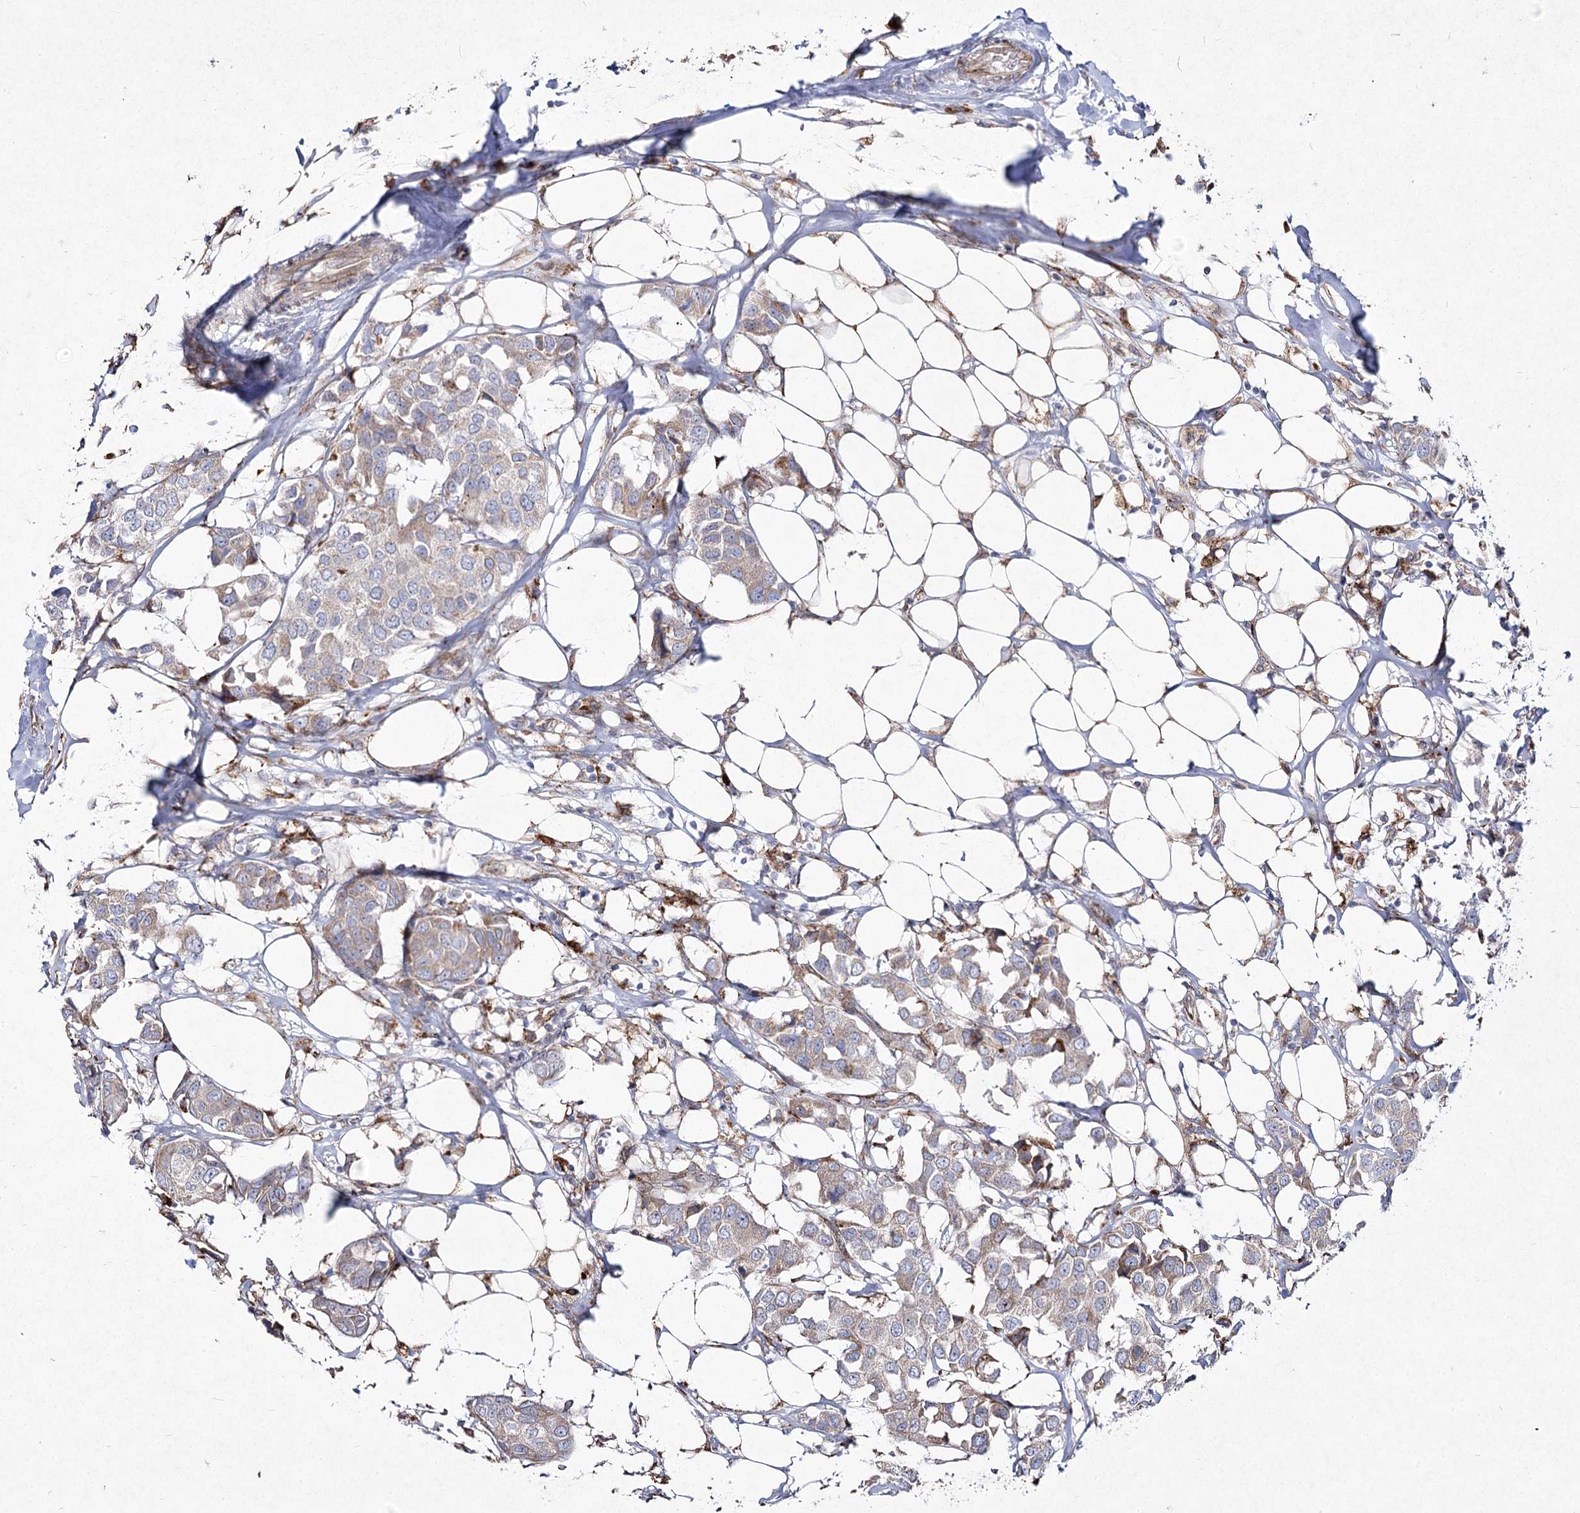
{"staining": {"intensity": "weak", "quantity": "<25%", "location": "cytoplasmic/membranous"}, "tissue": "breast cancer", "cell_type": "Tumor cells", "image_type": "cancer", "snomed": [{"axis": "morphology", "description": "Duct carcinoma"}, {"axis": "topography", "description": "Breast"}], "caption": "This is an IHC micrograph of breast cancer. There is no positivity in tumor cells.", "gene": "NHLRC2", "patient": {"sex": "female", "age": 80}}